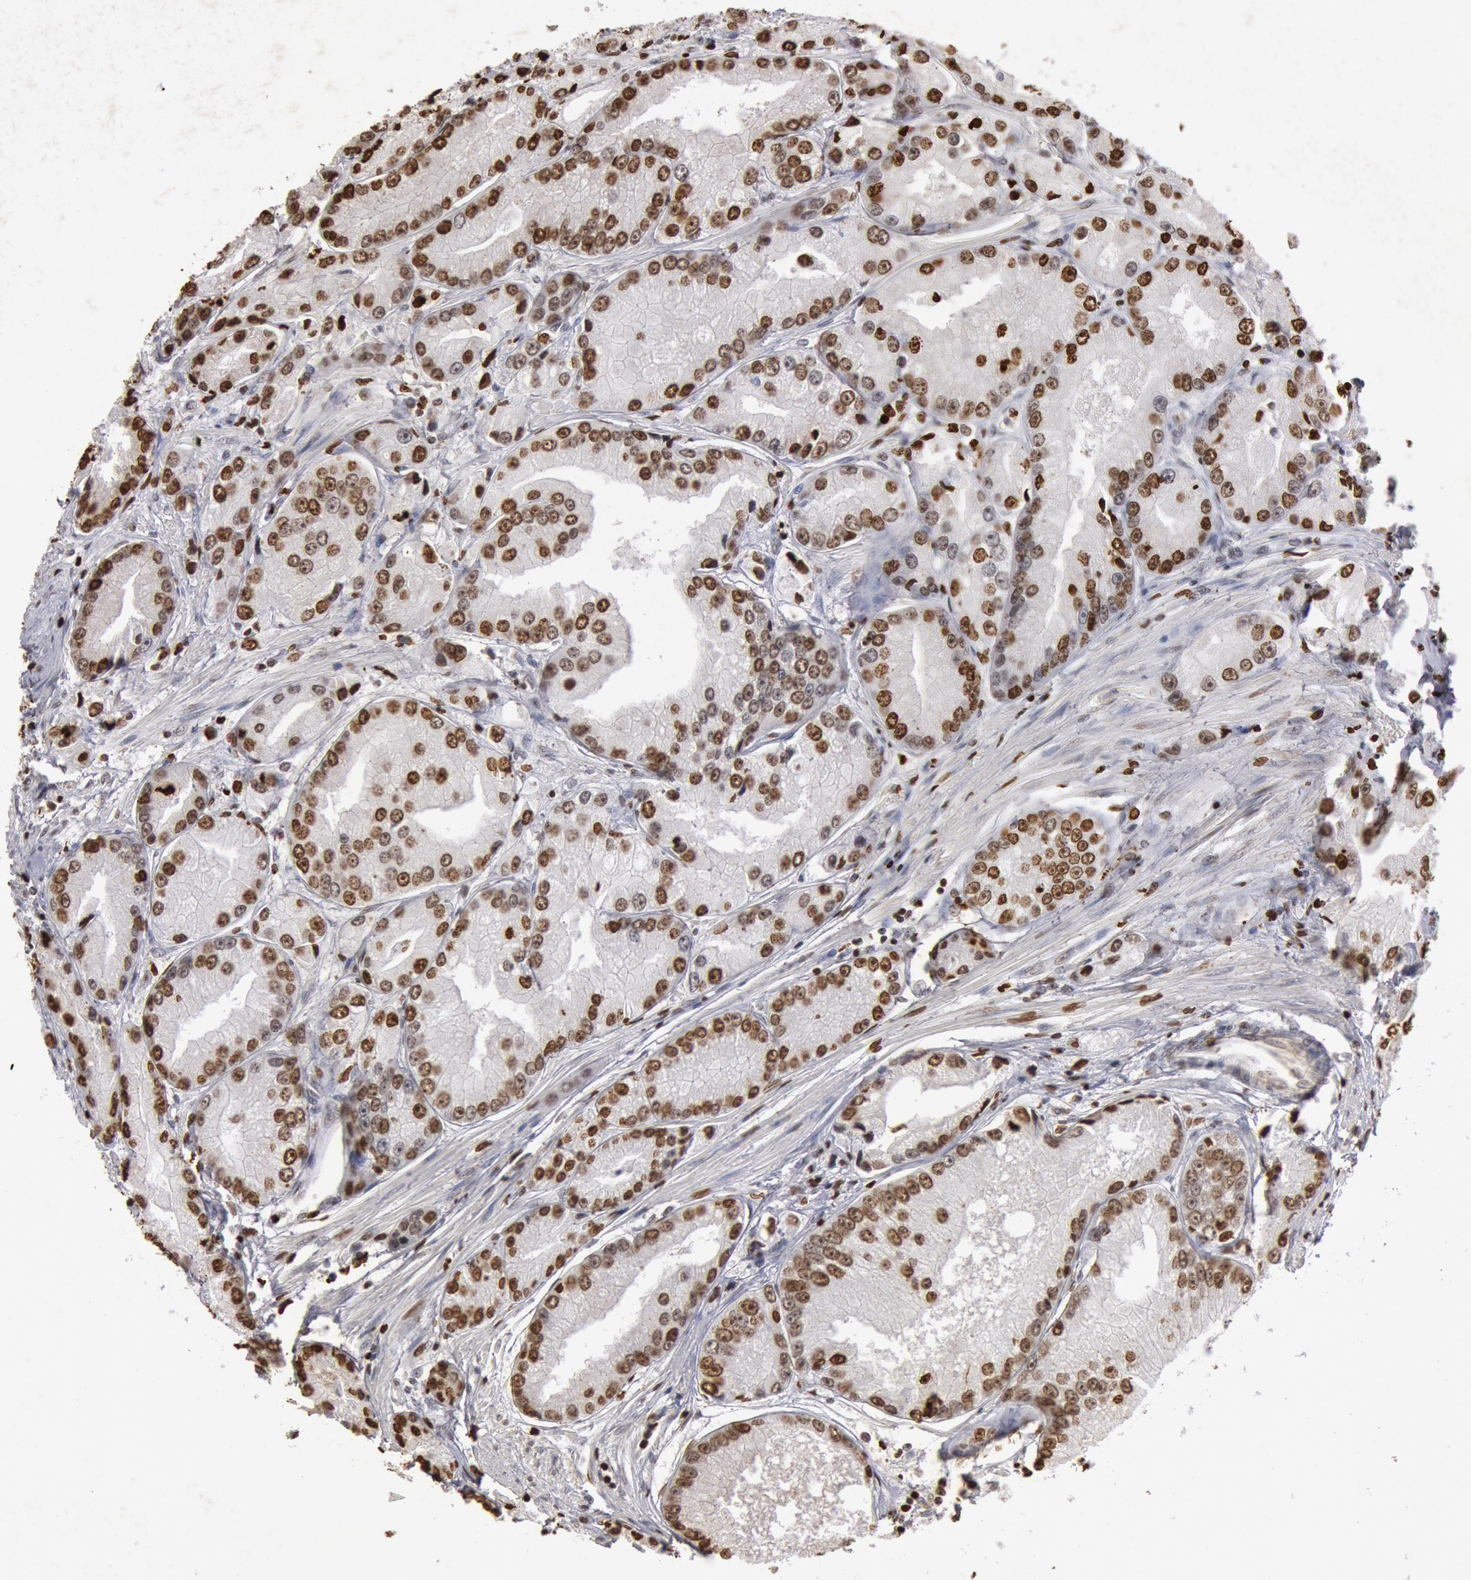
{"staining": {"intensity": "strong", "quantity": ">75%", "location": "nuclear"}, "tissue": "prostate cancer", "cell_type": "Tumor cells", "image_type": "cancer", "snomed": [{"axis": "morphology", "description": "Adenocarcinoma, Medium grade"}, {"axis": "topography", "description": "Prostate"}], "caption": "IHC photomicrograph of neoplastic tissue: human adenocarcinoma (medium-grade) (prostate) stained using immunohistochemistry shows high levels of strong protein expression localized specifically in the nuclear of tumor cells, appearing as a nuclear brown color.", "gene": "FOXA2", "patient": {"sex": "male", "age": 72}}